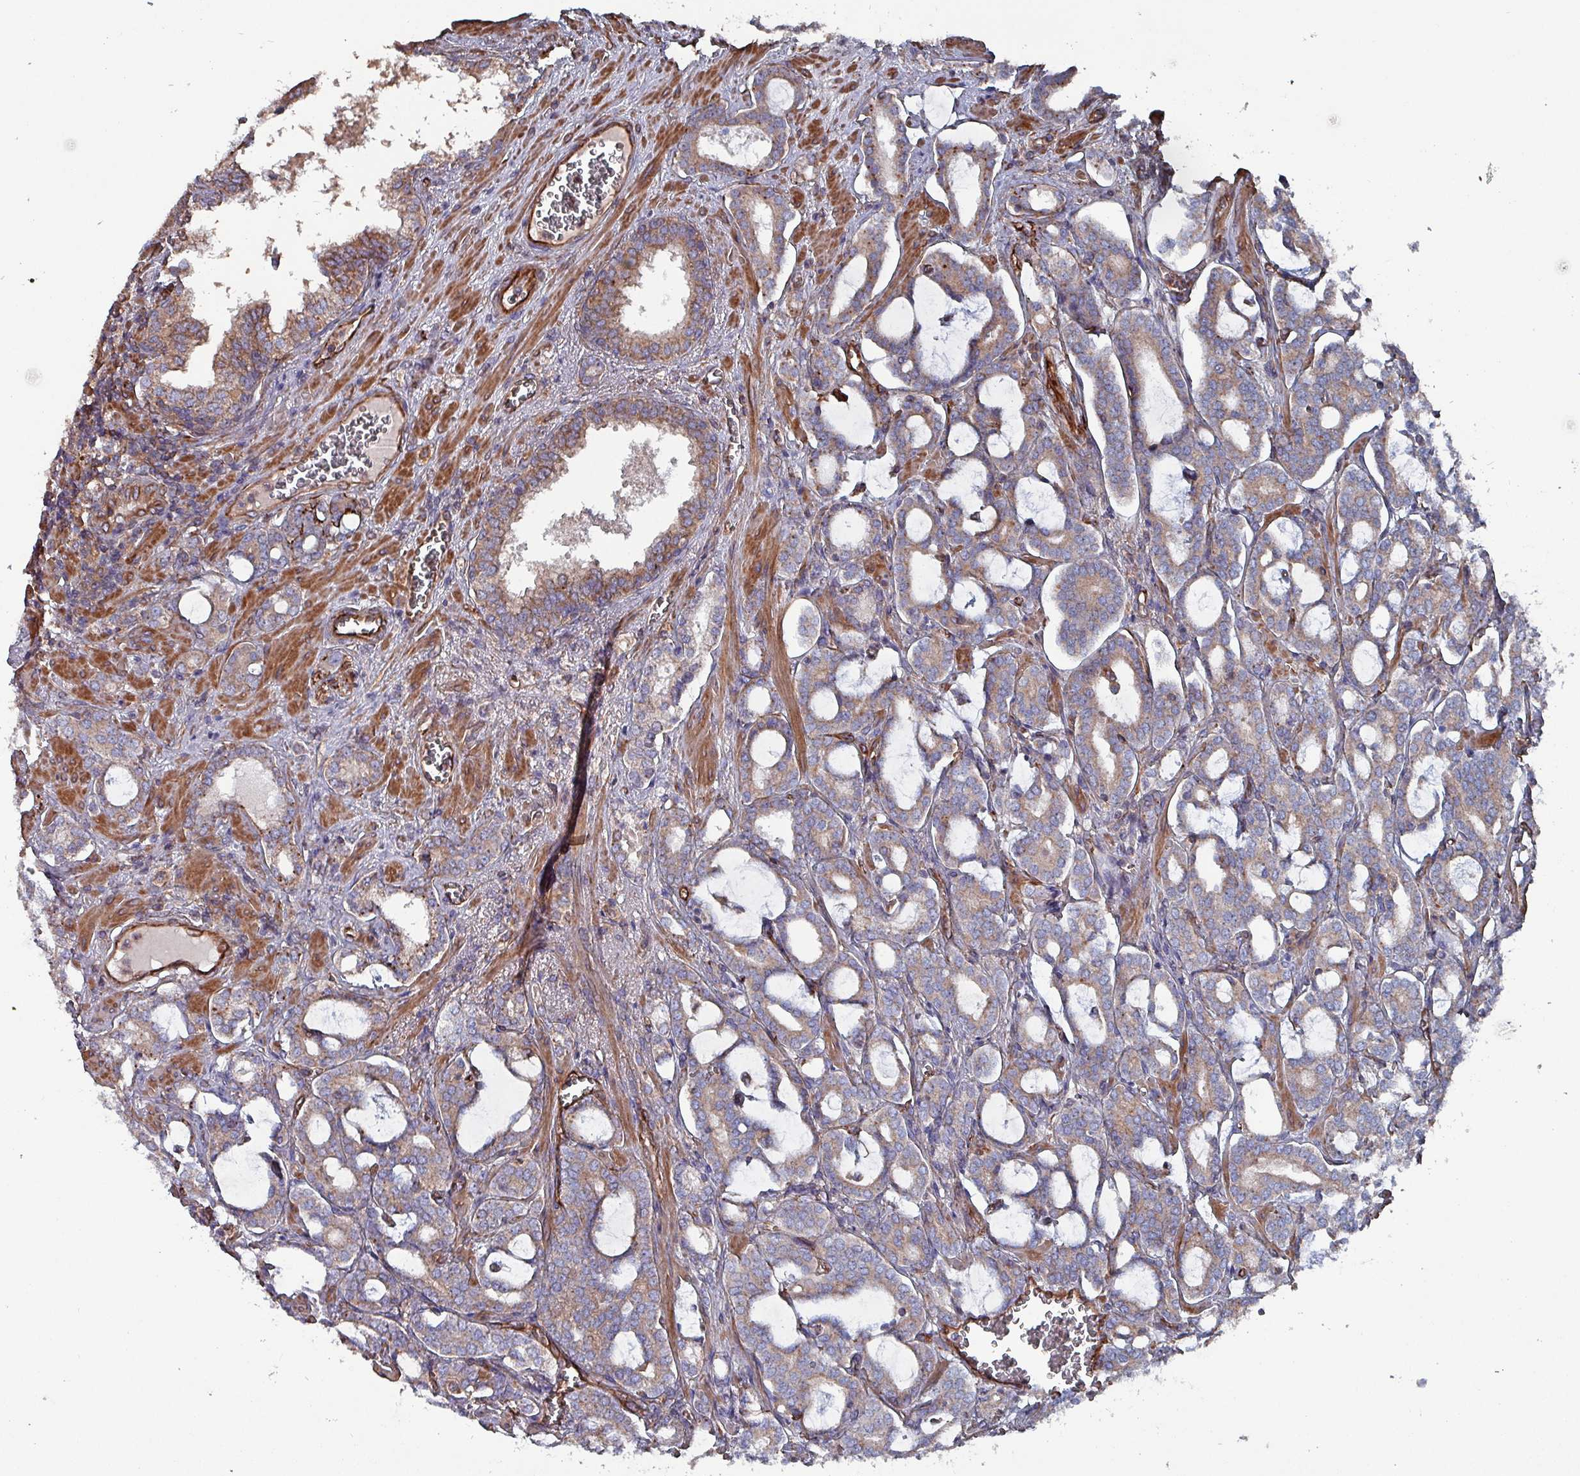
{"staining": {"intensity": "weak", "quantity": "25%-75%", "location": "cytoplasmic/membranous"}, "tissue": "prostate cancer", "cell_type": "Tumor cells", "image_type": "cancer", "snomed": [{"axis": "morphology", "description": "Adenocarcinoma, High grade"}, {"axis": "topography", "description": "Prostate and seminal vesicle, NOS"}], "caption": "Prostate cancer stained with DAB (3,3'-diaminobenzidine) immunohistochemistry (IHC) displays low levels of weak cytoplasmic/membranous expression in approximately 25%-75% of tumor cells. (DAB (3,3'-diaminobenzidine) IHC with brightfield microscopy, high magnification).", "gene": "ANO10", "patient": {"sex": "male", "age": 67}}